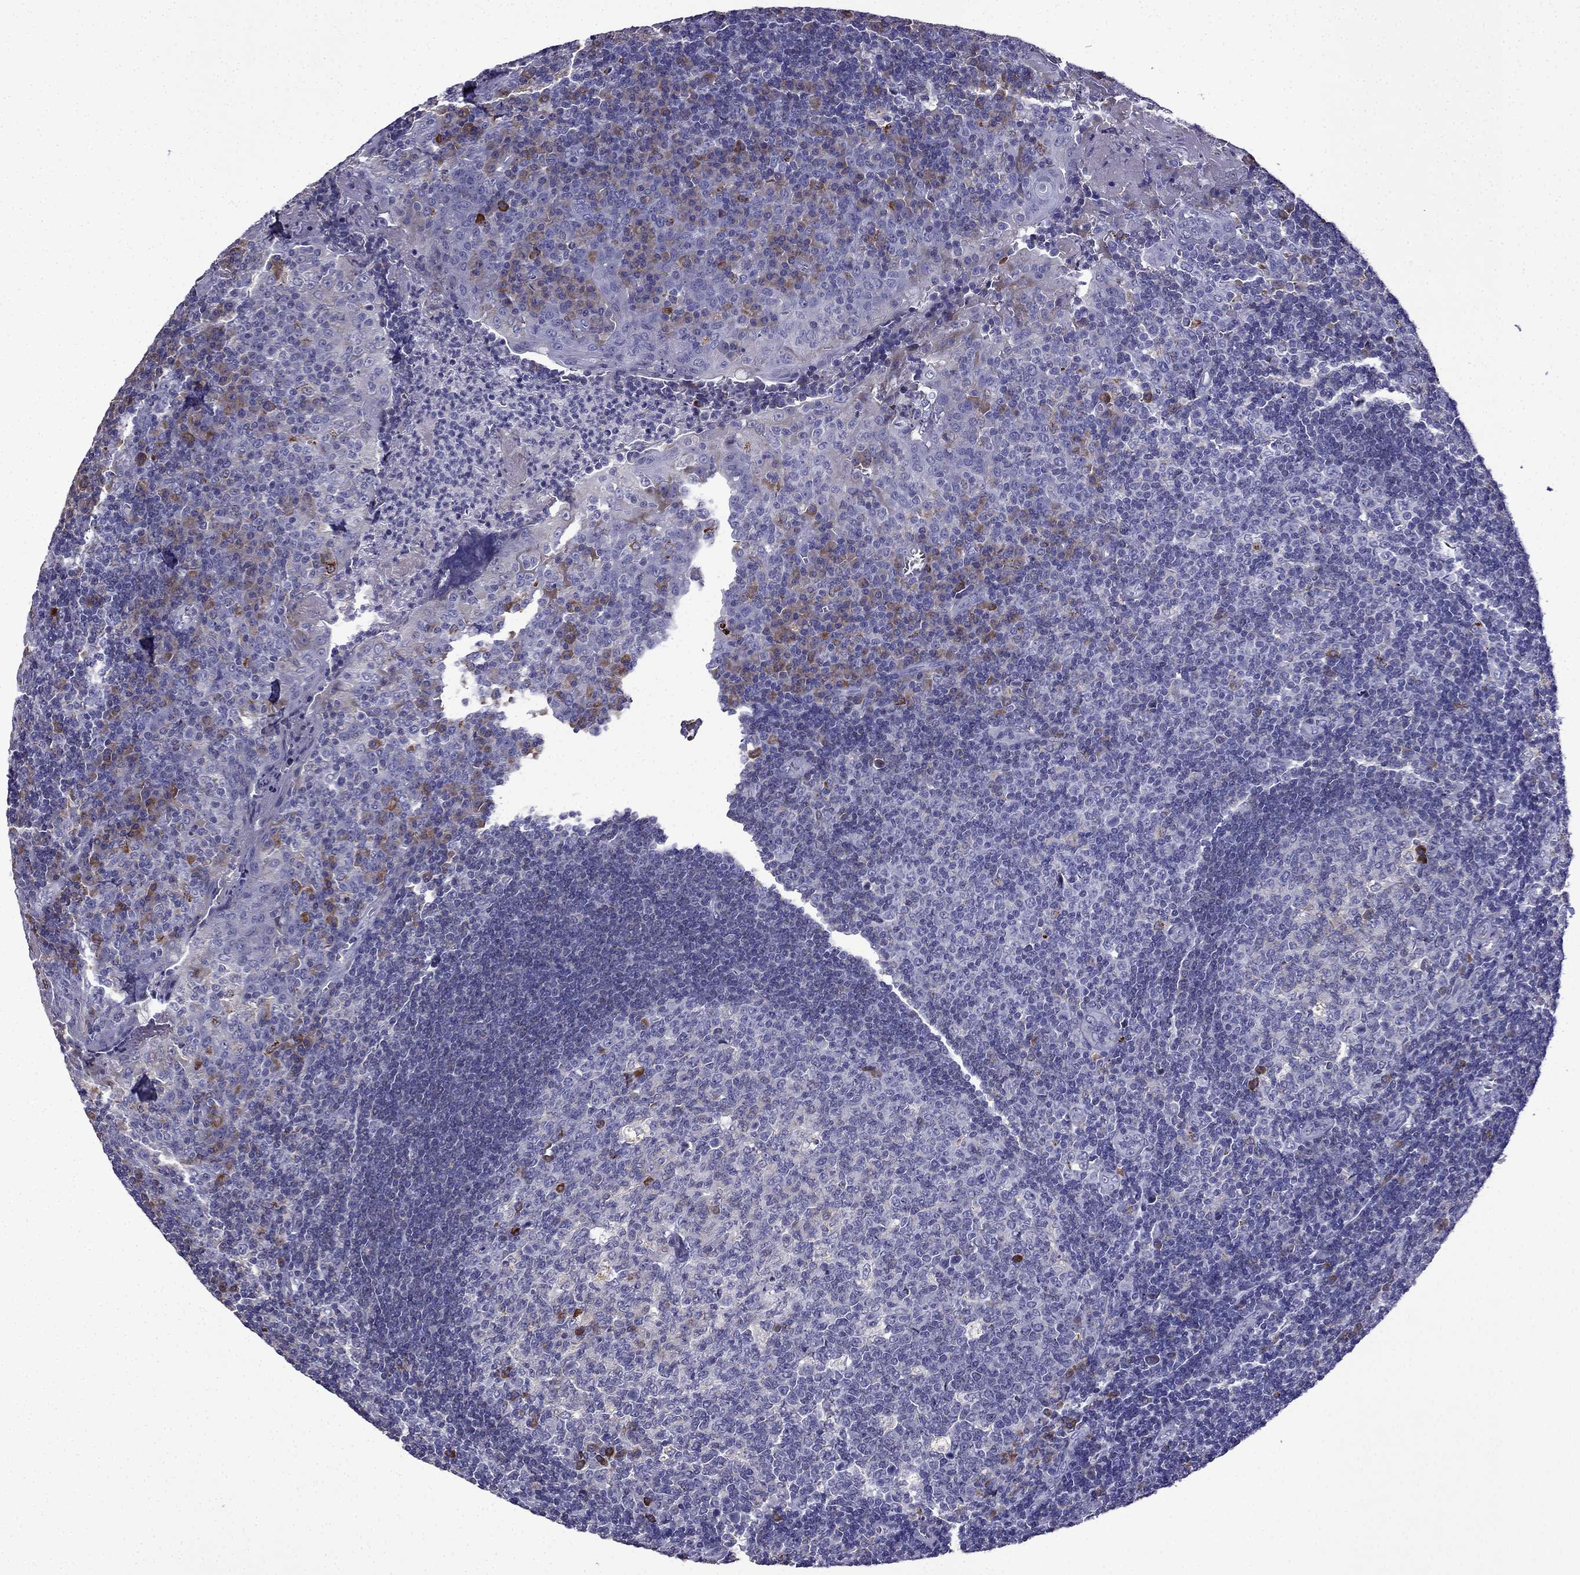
{"staining": {"intensity": "strong", "quantity": "<25%", "location": "cytoplasmic/membranous"}, "tissue": "tonsil", "cell_type": "Germinal center cells", "image_type": "normal", "snomed": [{"axis": "morphology", "description": "Normal tissue, NOS"}, {"axis": "topography", "description": "Tonsil"}], "caption": "Tonsil stained with a brown dye displays strong cytoplasmic/membranous positive staining in about <25% of germinal center cells.", "gene": "TSSK4", "patient": {"sex": "female", "age": 12}}